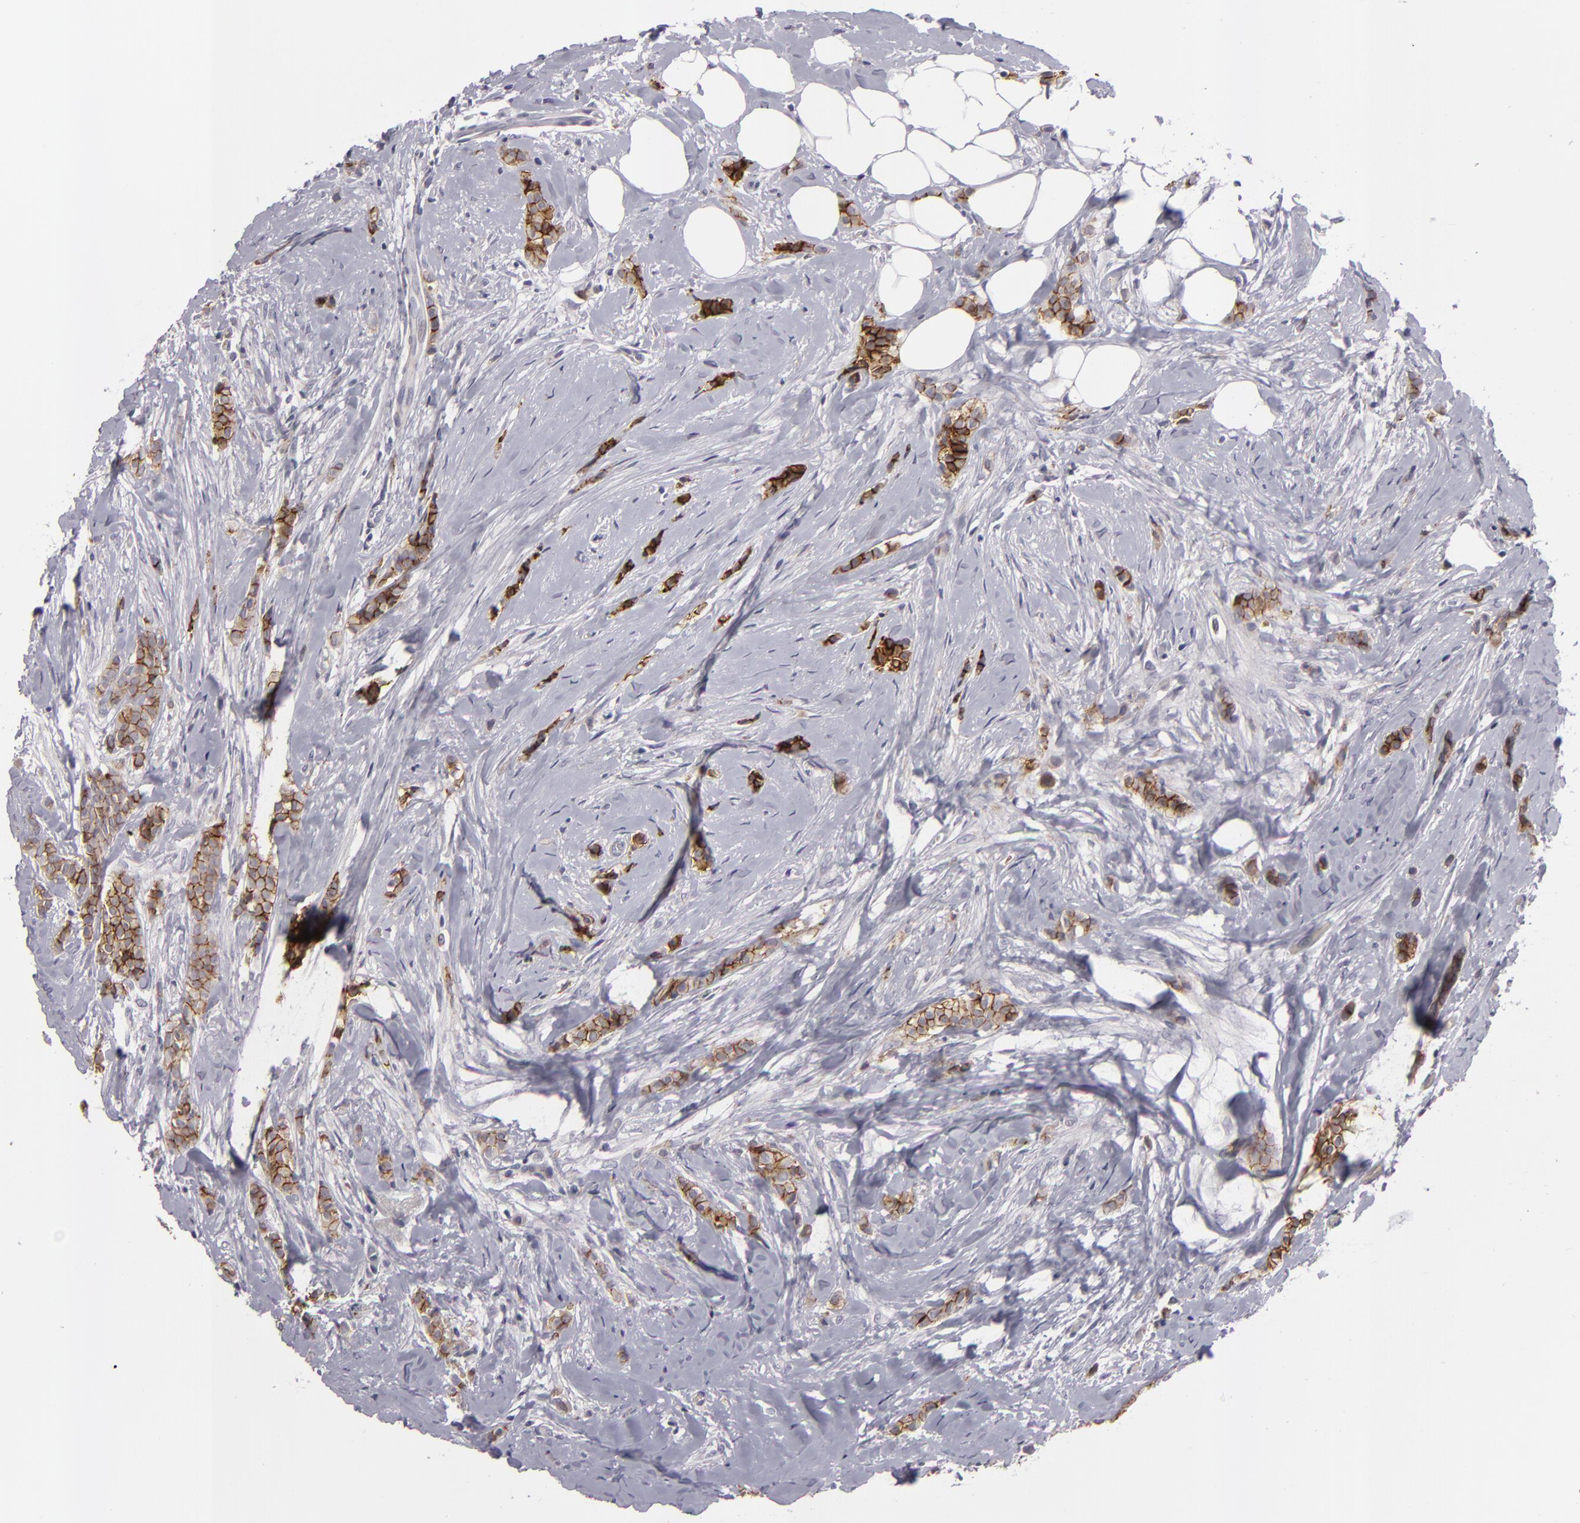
{"staining": {"intensity": "moderate", "quantity": ">75%", "location": "cytoplasmic/membranous"}, "tissue": "breast cancer", "cell_type": "Tumor cells", "image_type": "cancer", "snomed": [{"axis": "morphology", "description": "Lobular carcinoma"}, {"axis": "topography", "description": "Breast"}], "caption": "A medium amount of moderate cytoplasmic/membranous positivity is present in approximately >75% of tumor cells in breast cancer tissue. The protein of interest is stained brown, and the nuclei are stained in blue (DAB IHC with brightfield microscopy, high magnification).", "gene": "ALCAM", "patient": {"sex": "female", "age": 56}}